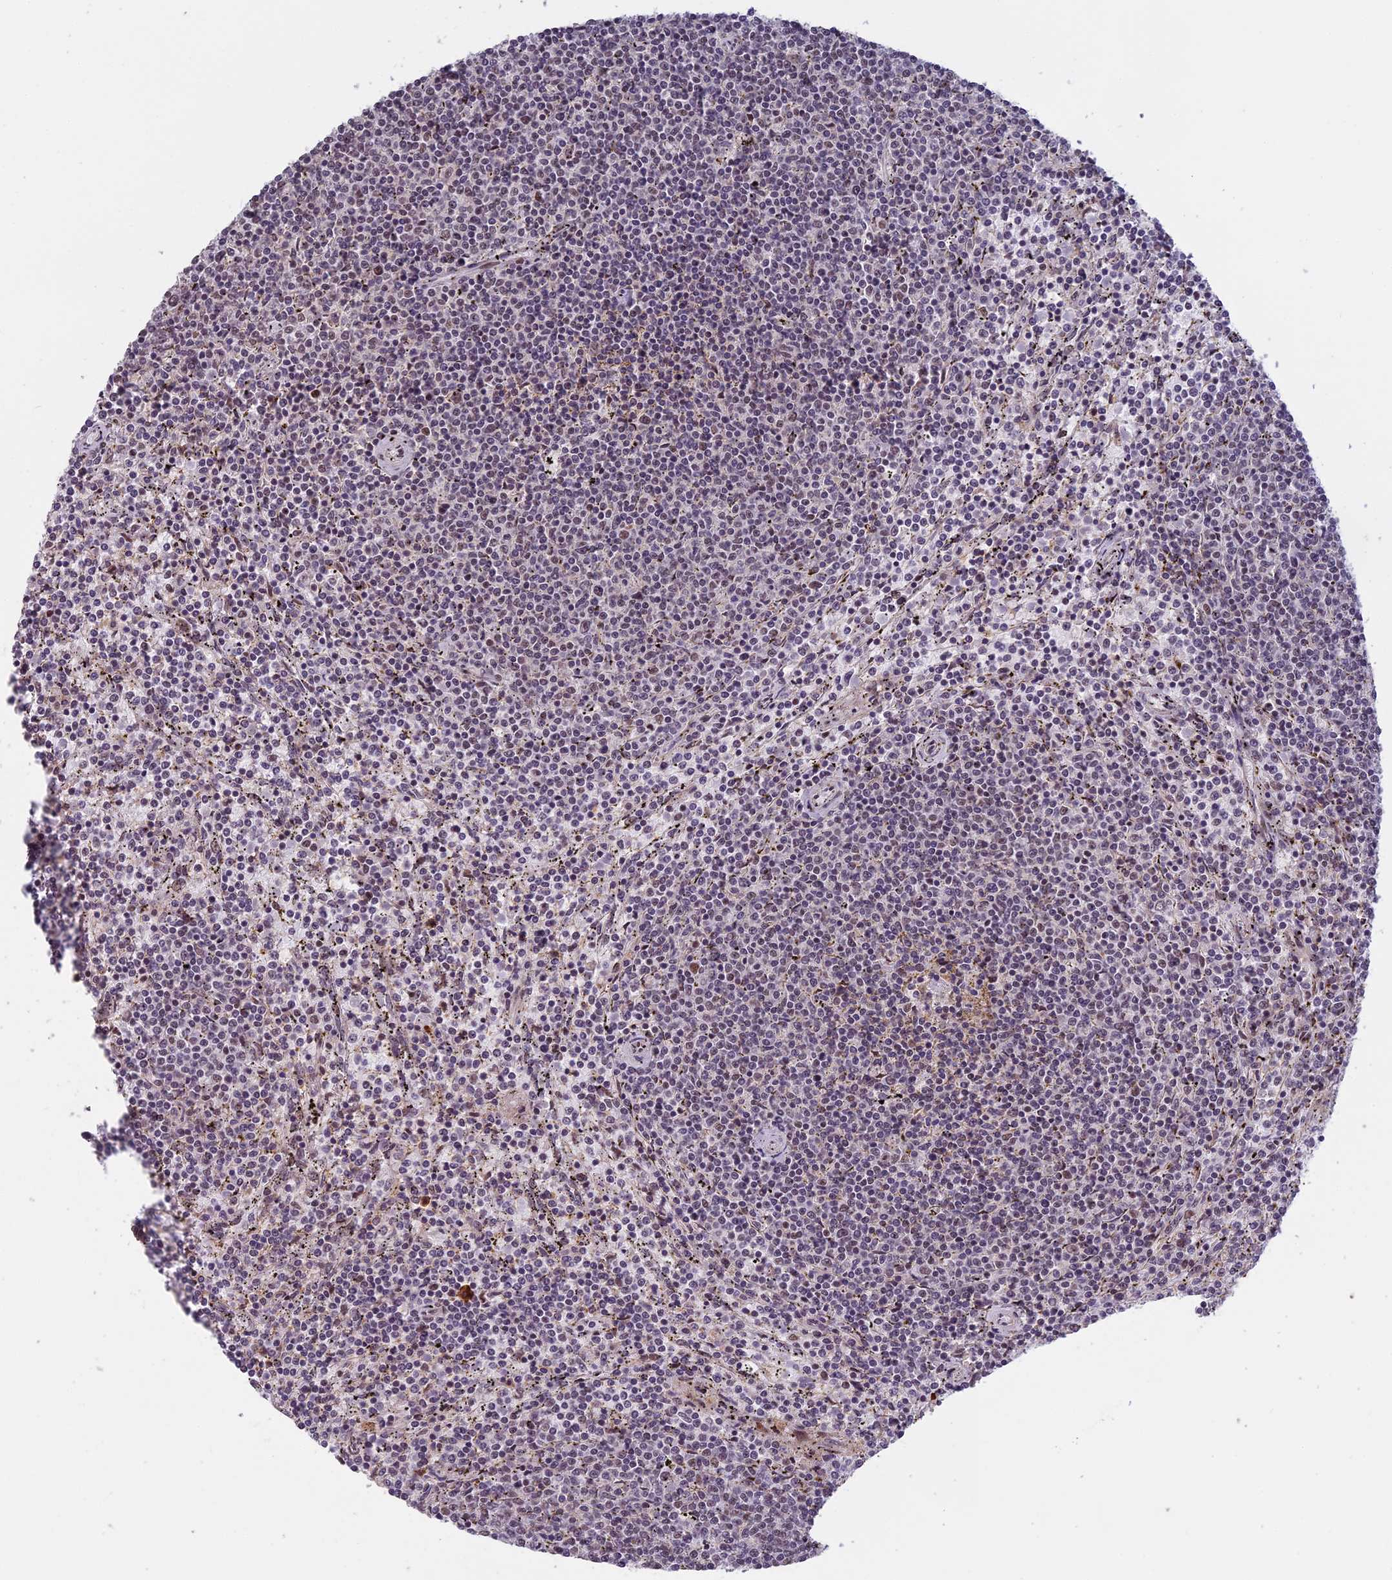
{"staining": {"intensity": "negative", "quantity": "none", "location": "none"}, "tissue": "lymphoma", "cell_type": "Tumor cells", "image_type": "cancer", "snomed": [{"axis": "morphology", "description": "Malignant lymphoma, non-Hodgkin's type, Low grade"}, {"axis": "topography", "description": "Spleen"}], "caption": "Lymphoma was stained to show a protein in brown. There is no significant positivity in tumor cells.", "gene": "MORF4L1", "patient": {"sex": "female", "age": 50}}